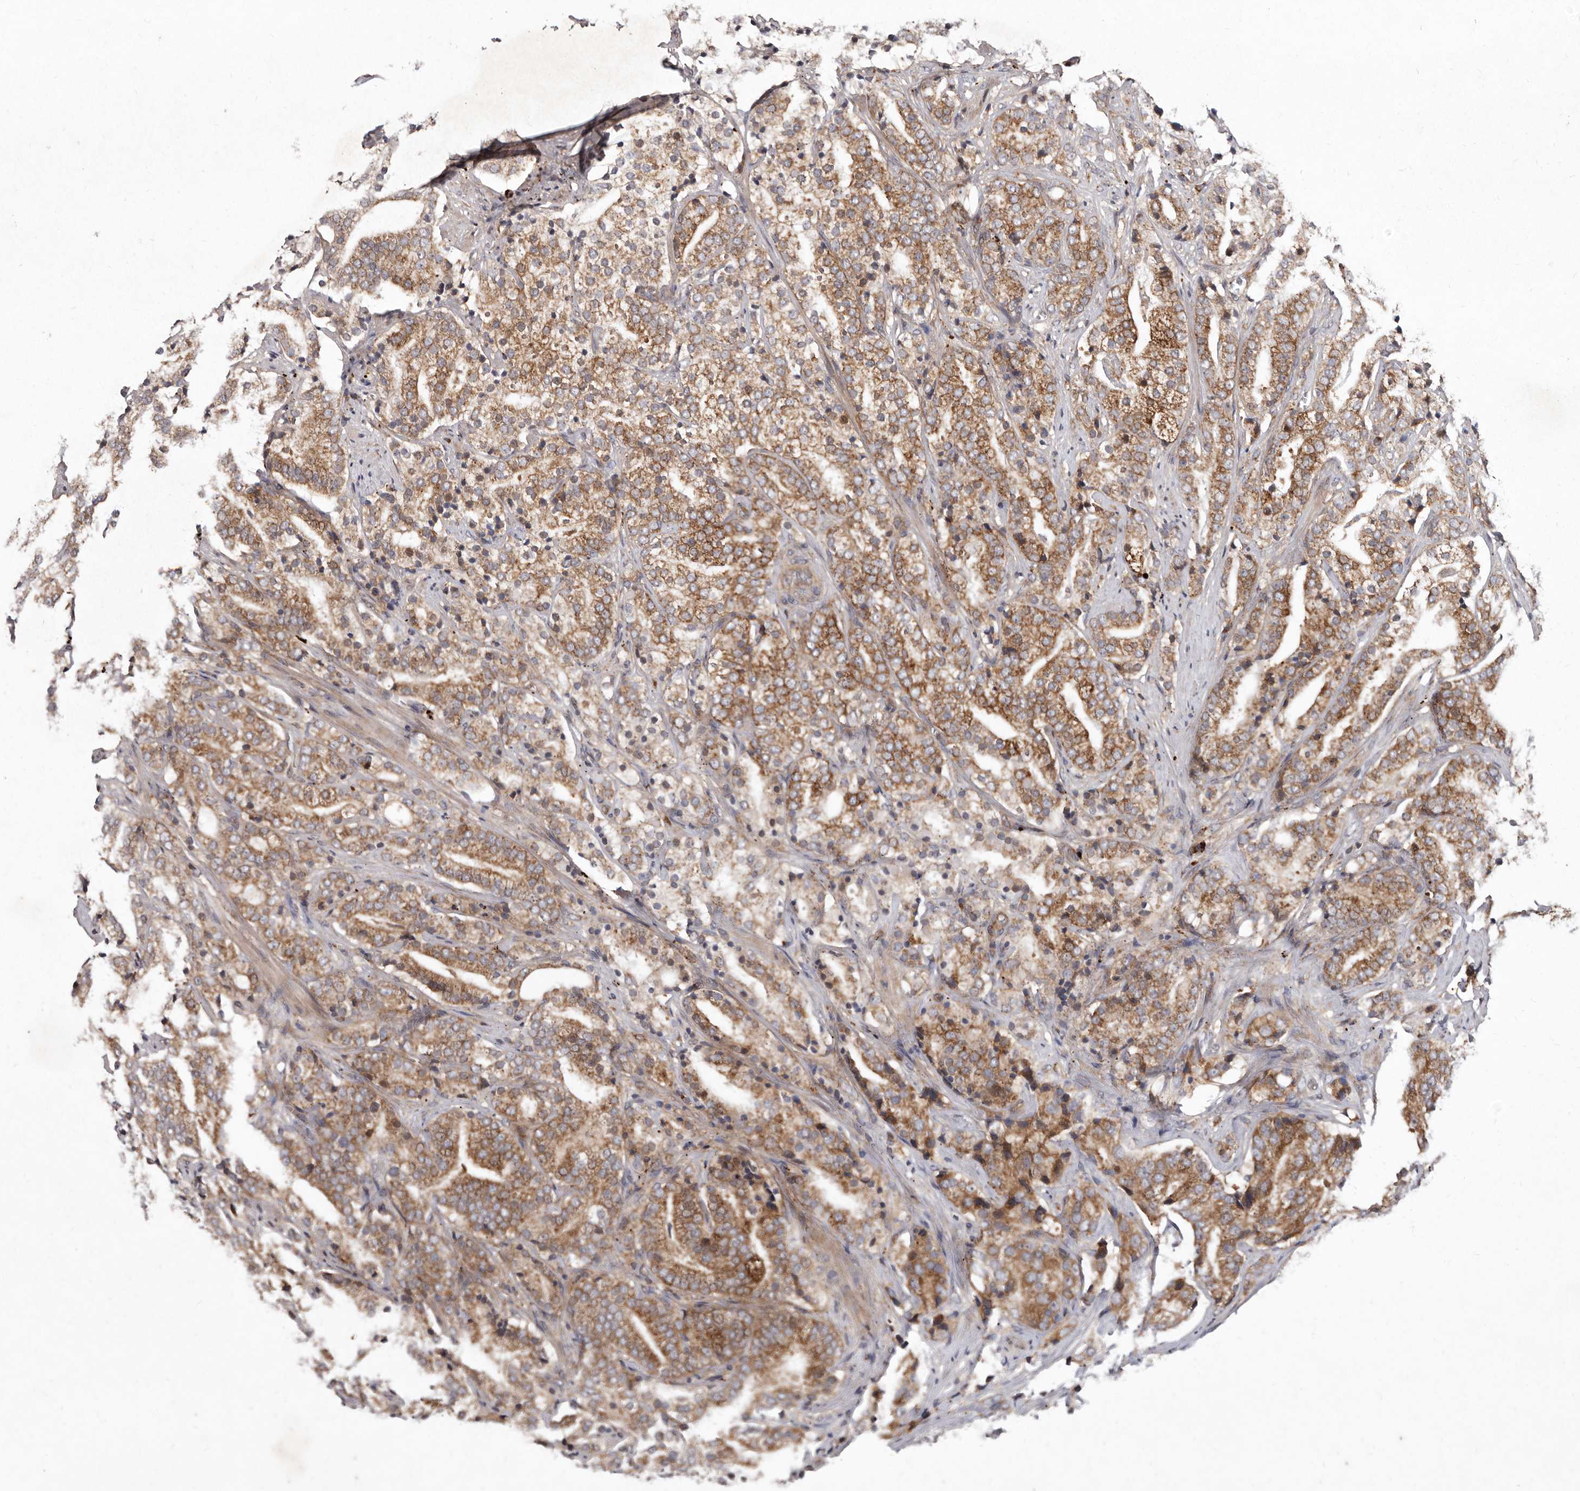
{"staining": {"intensity": "moderate", "quantity": ">75%", "location": "cytoplasmic/membranous"}, "tissue": "prostate cancer", "cell_type": "Tumor cells", "image_type": "cancer", "snomed": [{"axis": "morphology", "description": "Adenocarcinoma, High grade"}, {"axis": "topography", "description": "Prostate"}], "caption": "Immunohistochemistry (IHC) of human prostate cancer exhibits medium levels of moderate cytoplasmic/membranous positivity in about >75% of tumor cells.", "gene": "FLAD1", "patient": {"sex": "male", "age": 57}}